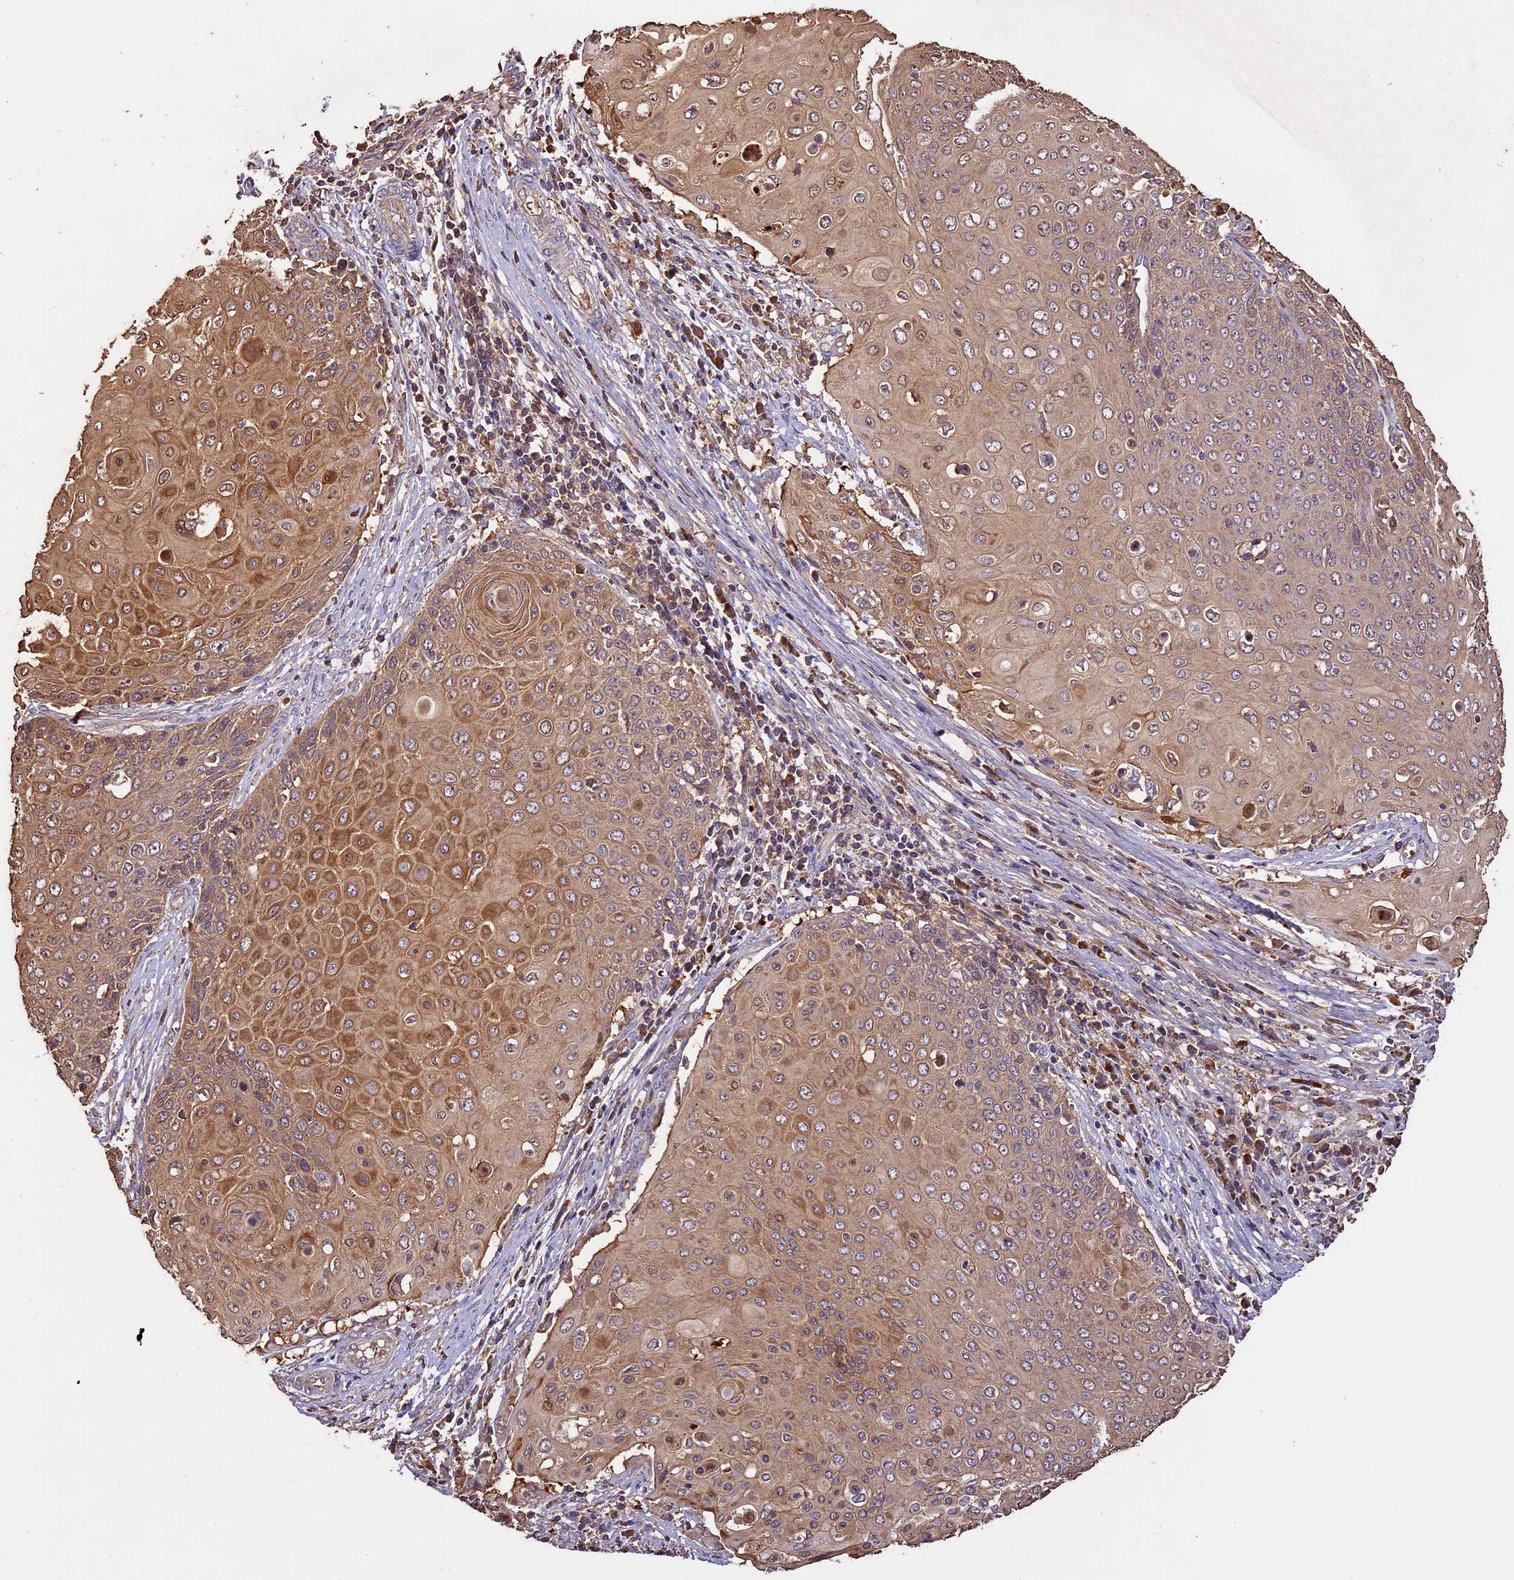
{"staining": {"intensity": "moderate", "quantity": ">75%", "location": "cytoplasmic/membranous"}, "tissue": "cervical cancer", "cell_type": "Tumor cells", "image_type": "cancer", "snomed": [{"axis": "morphology", "description": "Squamous cell carcinoma, NOS"}, {"axis": "topography", "description": "Cervix"}], "caption": "This histopathology image reveals cervical cancer (squamous cell carcinoma) stained with IHC to label a protein in brown. The cytoplasmic/membranous of tumor cells show moderate positivity for the protein. Nuclei are counter-stained blue.", "gene": "CRLF1", "patient": {"sex": "female", "age": 39}}